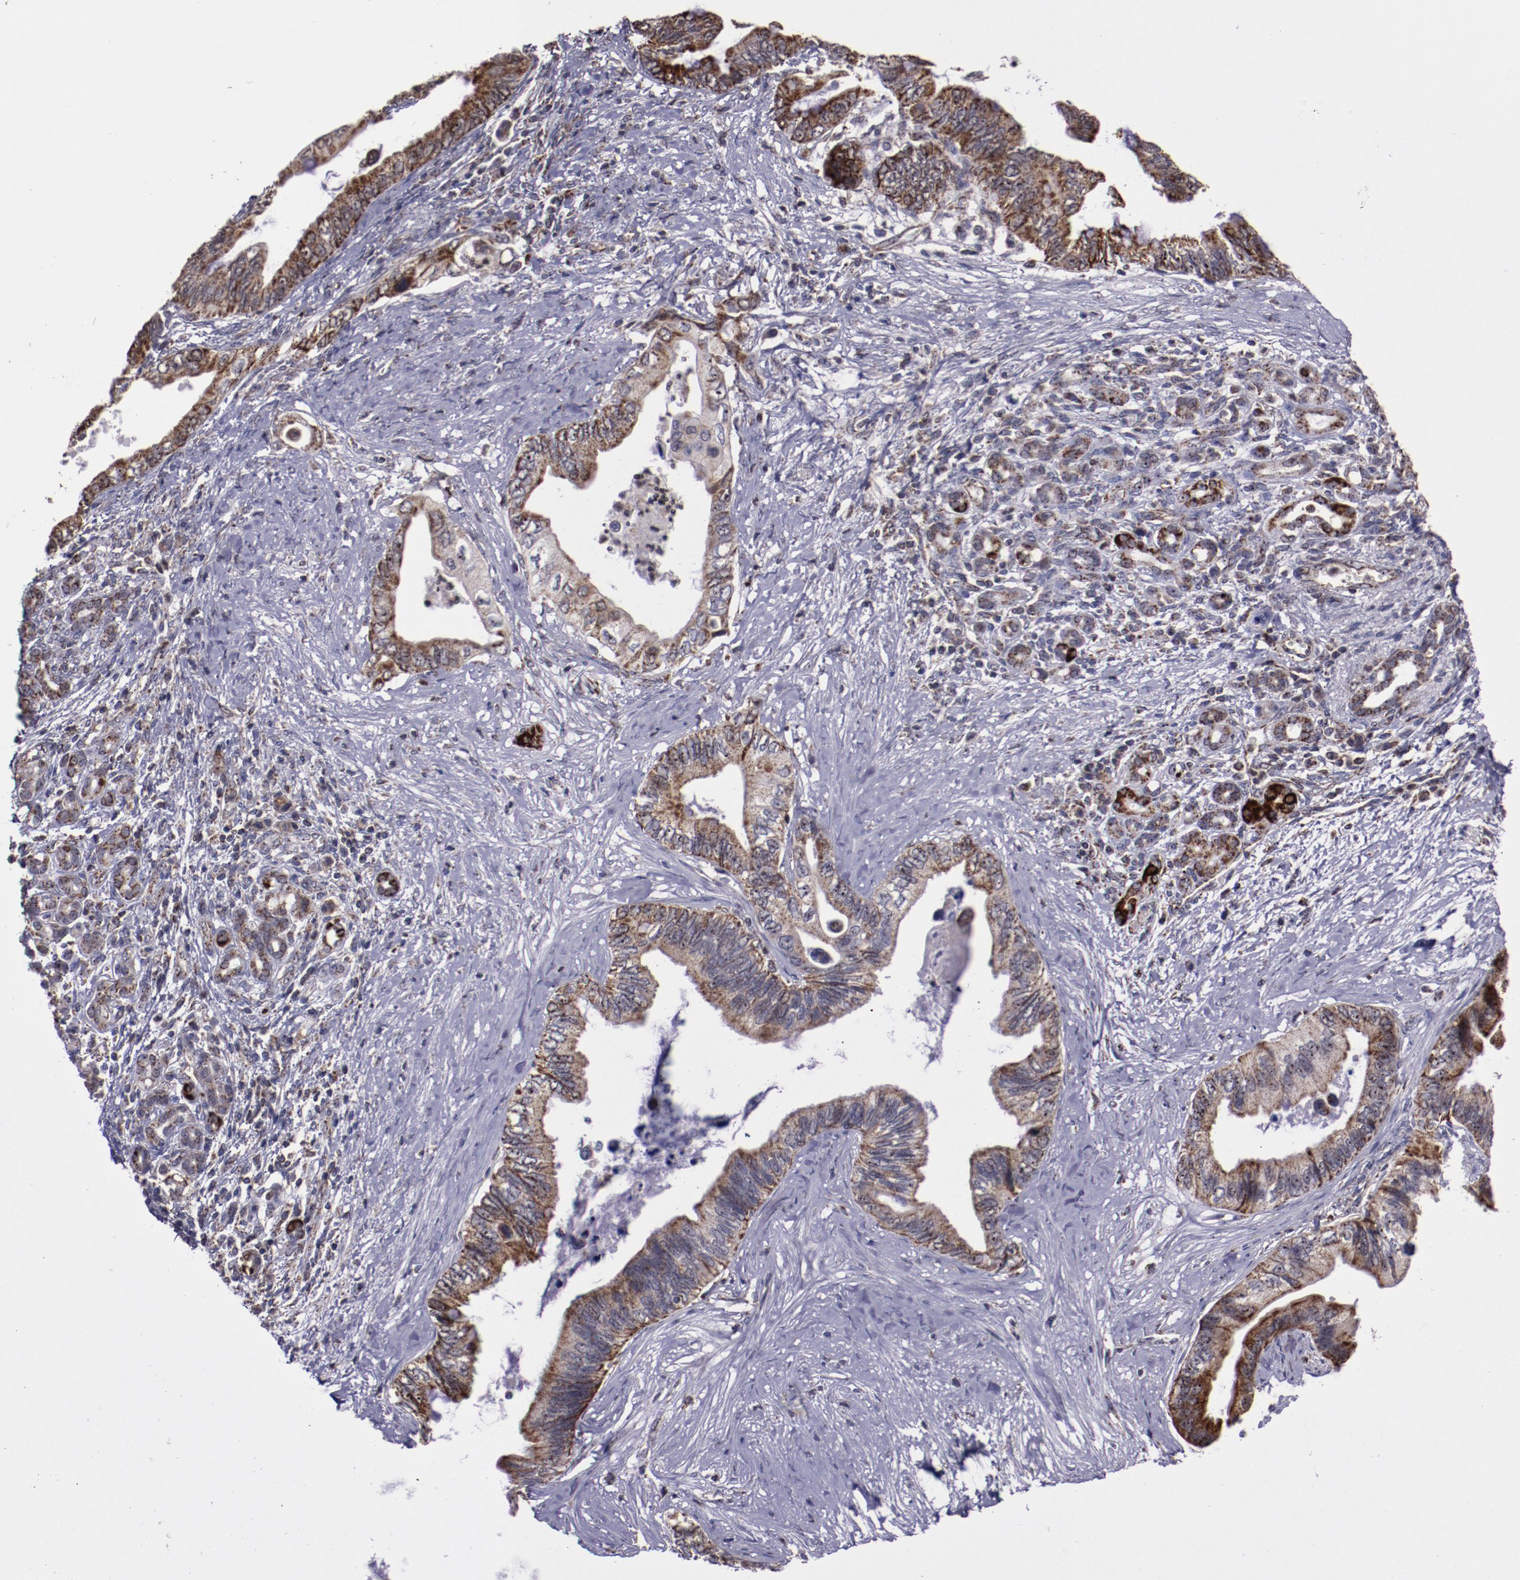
{"staining": {"intensity": "moderate", "quantity": ">75%", "location": "cytoplasmic/membranous"}, "tissue": "pancreatic cancer", "cell_type": "Tumor cells", "image_type": "cancer", "snomed": [{"axis": "morphology", "description": "Adenocarcinoma, NOS"}, {"axis": "topography", "description": "Pancreas"}], "caption": "A histopathology image of adenocarcinoma (pancreatic) stained for a protein displays moderate cytoplasmic/membranous brown staining in tumor cells. The staining is performed using DAB brown chromogen to label protein expression. The nuclei are counter-stained blue using hematoxylin.", "gene": "LONP1", "patient": {"sex": "female", "age": 66}}